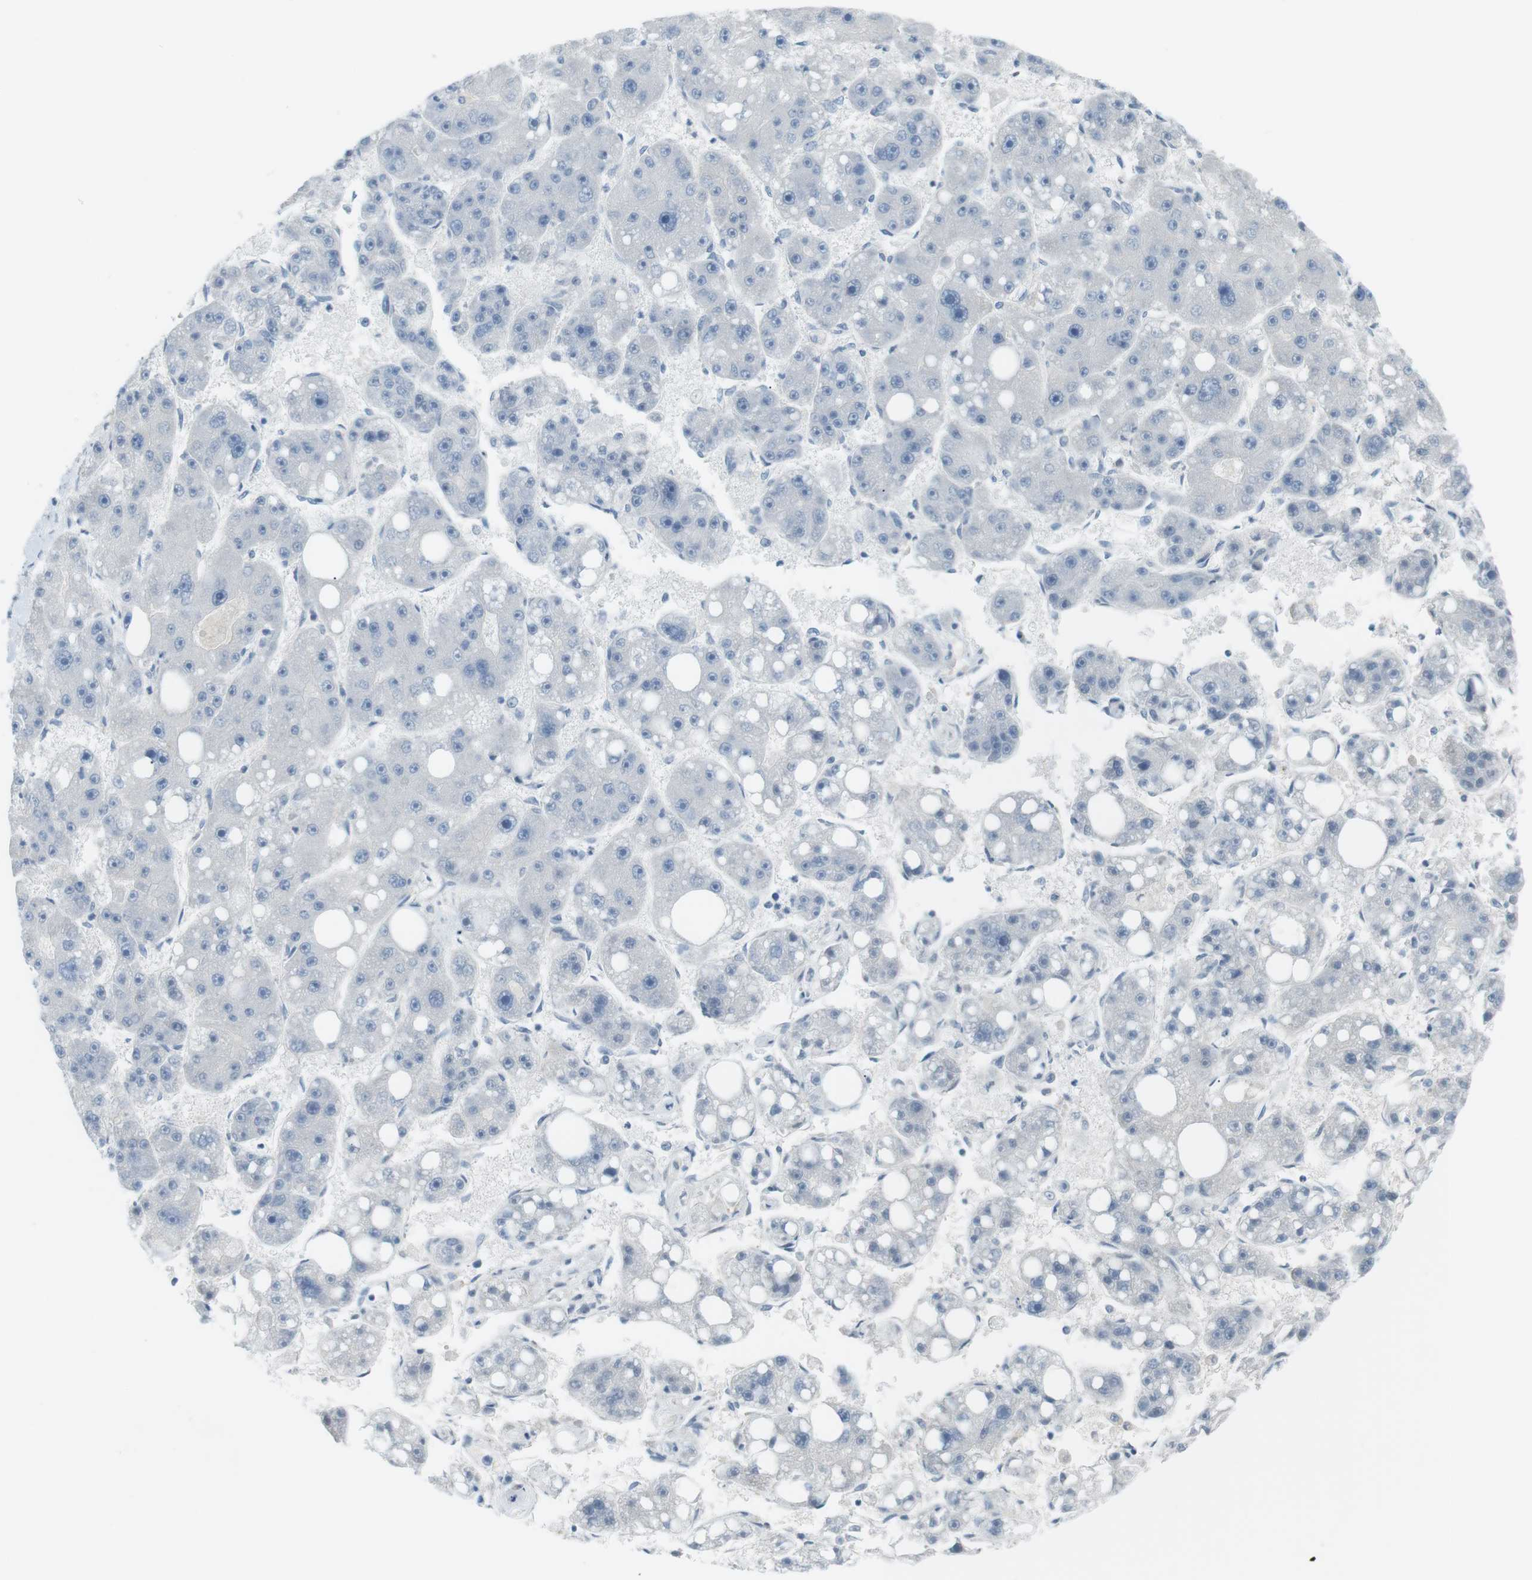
{"staining": {"intensity": "negative", "quantity": "none", "location": "none"}, "tissue": "liver cancer", "cell_type": "Tumor cells", "image_type": "cancer", "snomed": [{"axis": "morphology", "description": "Carcinoma, Hepatocellular, NOS"}, {"axis": "topography", "description": "Liver"}], "caption": "An image of human hepatocellular carcinoma (liver) is negative for staining in tumor cells.", "gene": "AZGP1", "patient": {"sex": "female", "age": 61}}